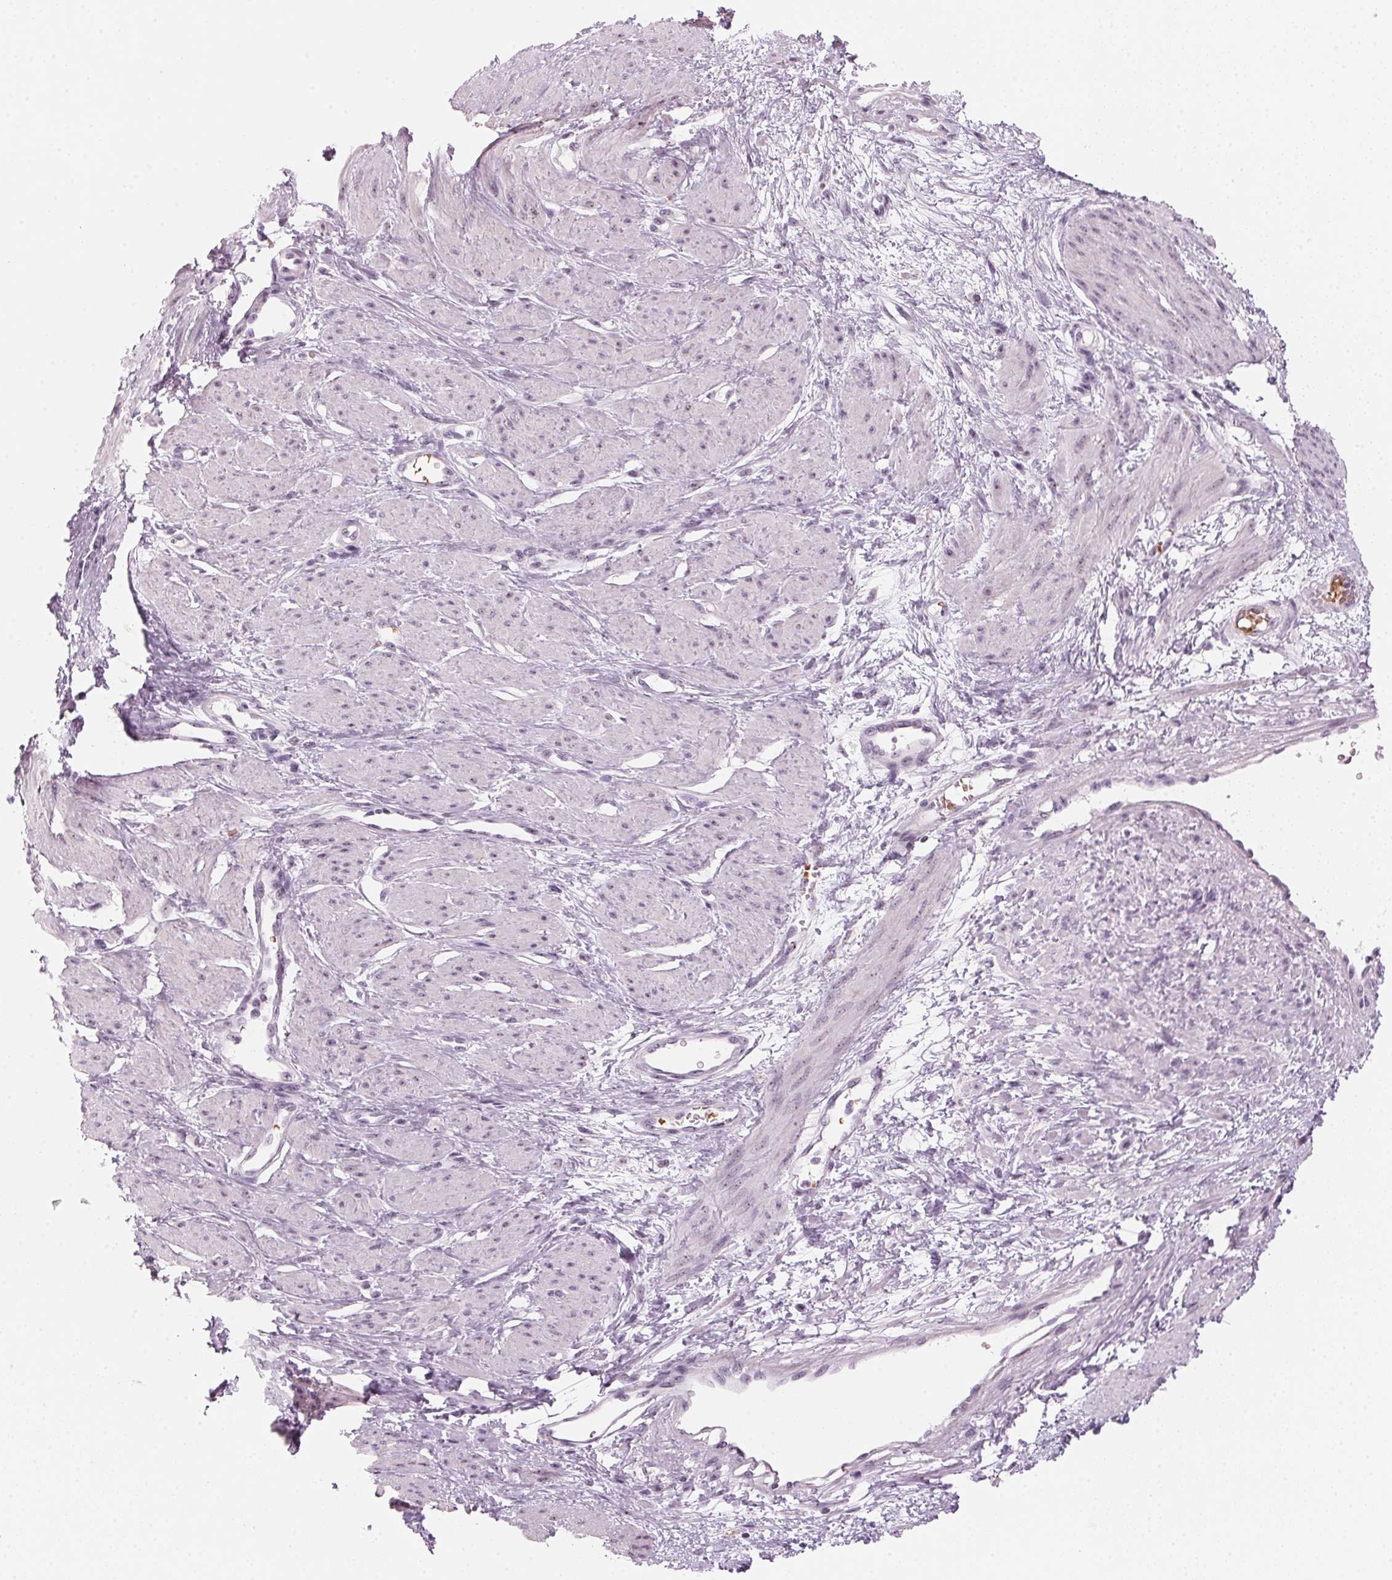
{"staining": {"intensity": "negative", "quantity": "none", "location": "none"}, "tissue": "smooth muscle", "cell_type": "Smooth muscle cells", "image_type": "normal", "snomed": [{"axis": "morphology", "description": "Normal tissue, NOS"}, {"axis": "topography", "description": "Smooth muscle"}, {"axis": "topography", "description": "Uterus"}], "caption": "Smooth muscle was stained to show a protein in brown. There is no significant positivity in smooth muscle cells.", "gene": "DNTTIP2", "patient": {"sex": "female", "age": 39}}